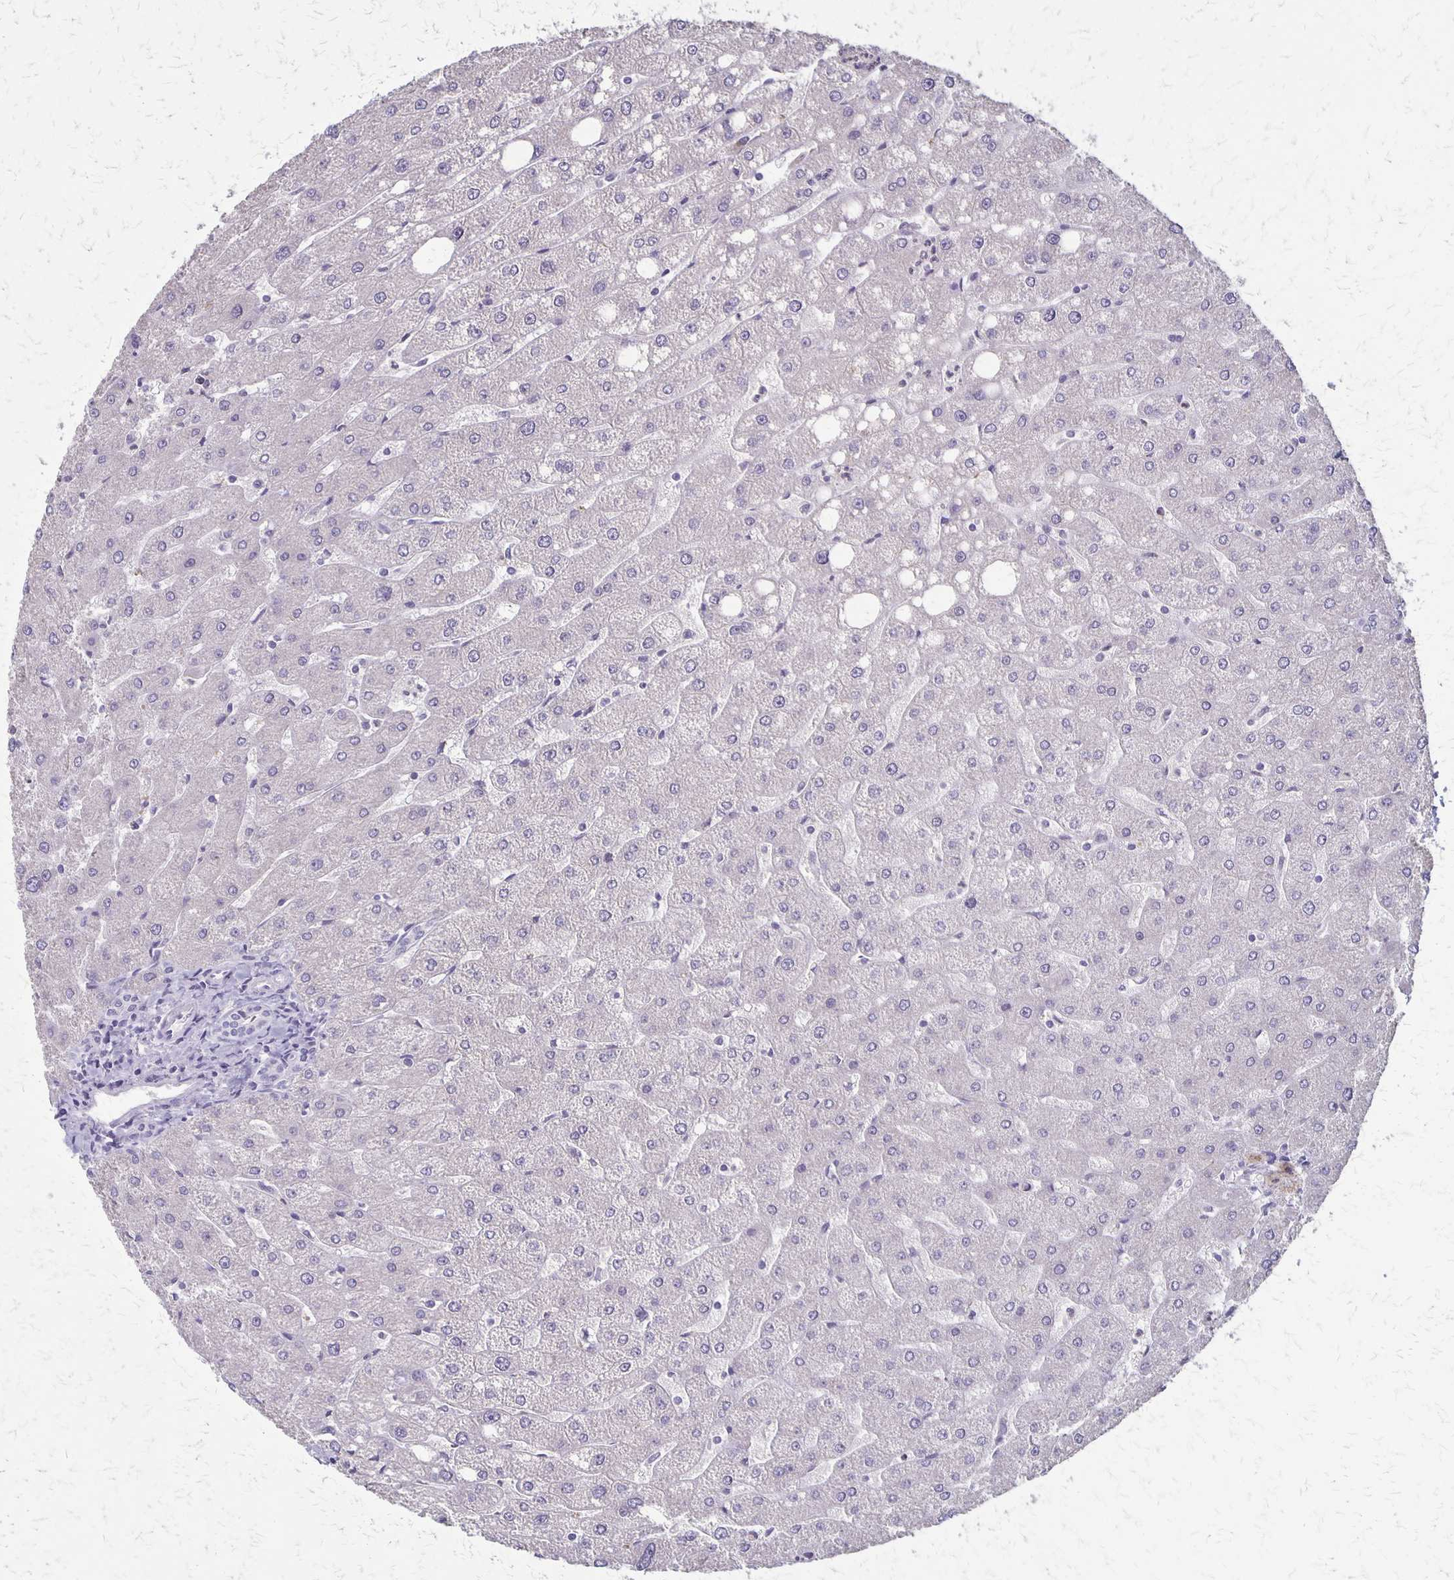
{"staining": {"intensity": "negative", "quantity": "none", "location": "none"}, "tissue": "liver", "cell_type": "Cholangiocytes", "image_type": "normal", "snomed": [{"axis": "morphology", "description": "Normal tissue, NOS"}, {"axis": "topography", "description": "Liver"}], "caption": "The photomicrograph exhibits no staining of cholangiocytes in unremarkable liver. (Stains: DAB (3,3'-diaminobenzidine) IHC with hematoxylin counter stain, Microscopy: brightfield microscopy at high magnification).", "gene": "SEPTIN5", "patient": {"sex": "male", "age": 67}}